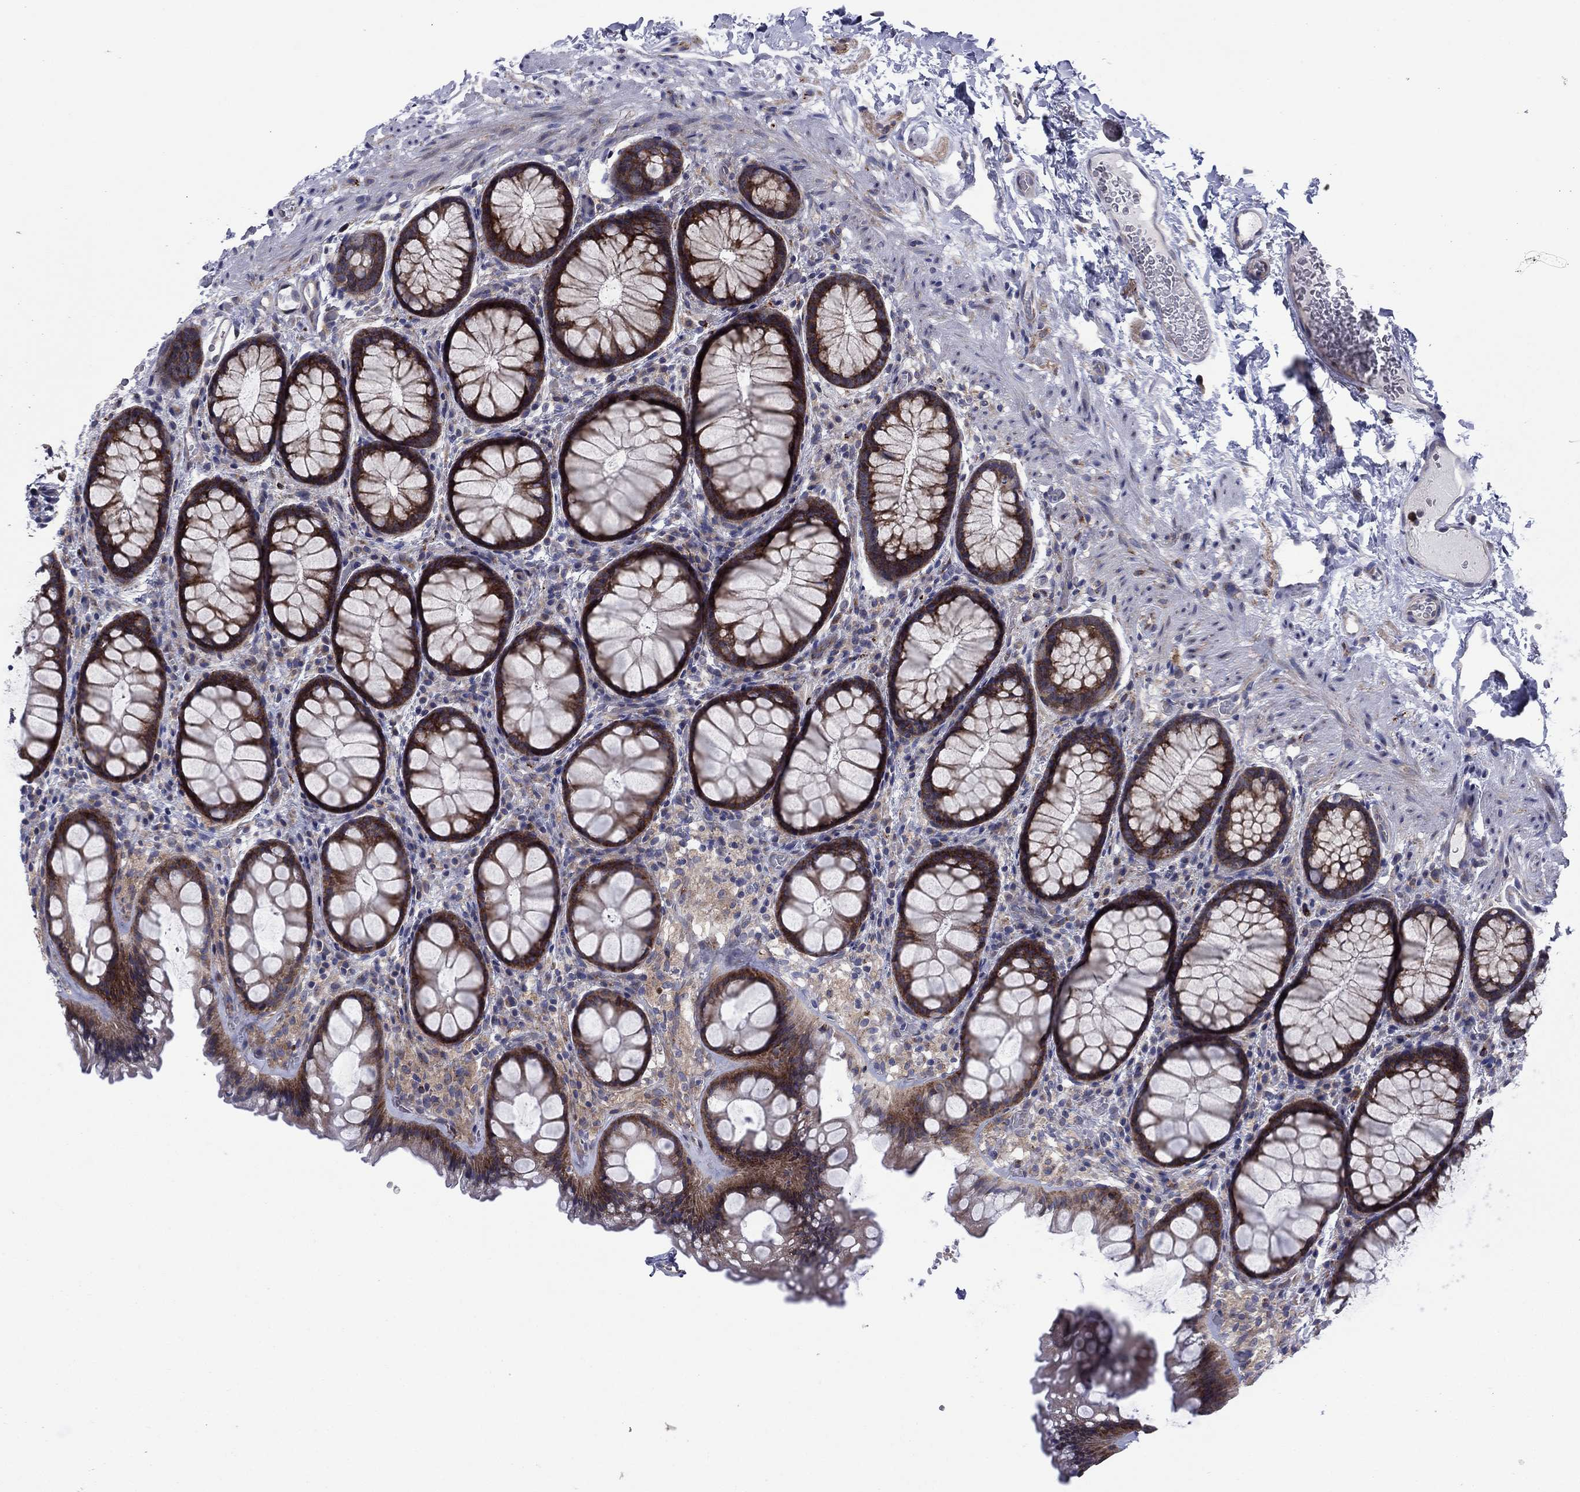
{"staining": {"intensity": "strong", "quantity": ">75%", "location": "cytoplasmic/membranous"}, "tissue": "rectum", "cell_type": "Glandular cells", "image_type": "normal", "snomed": [{"axis": "morphology", "description": "Normal tissue, NOS"}, {"axis": "topography", "description": "Rectum"}], "caption": "Immunohistochemistry (IHC) micrograph of unremarkable rectum: human rectum stained using immunohistochemistry demonstrates high levels of strong protein expression localized specifically in the cytoplasmic/membranous of glandular cells, appearing as a cytoplasmic/membranous brown color.", "gene": "GPR155", "patient": {"sex": "female", "age": 62}}